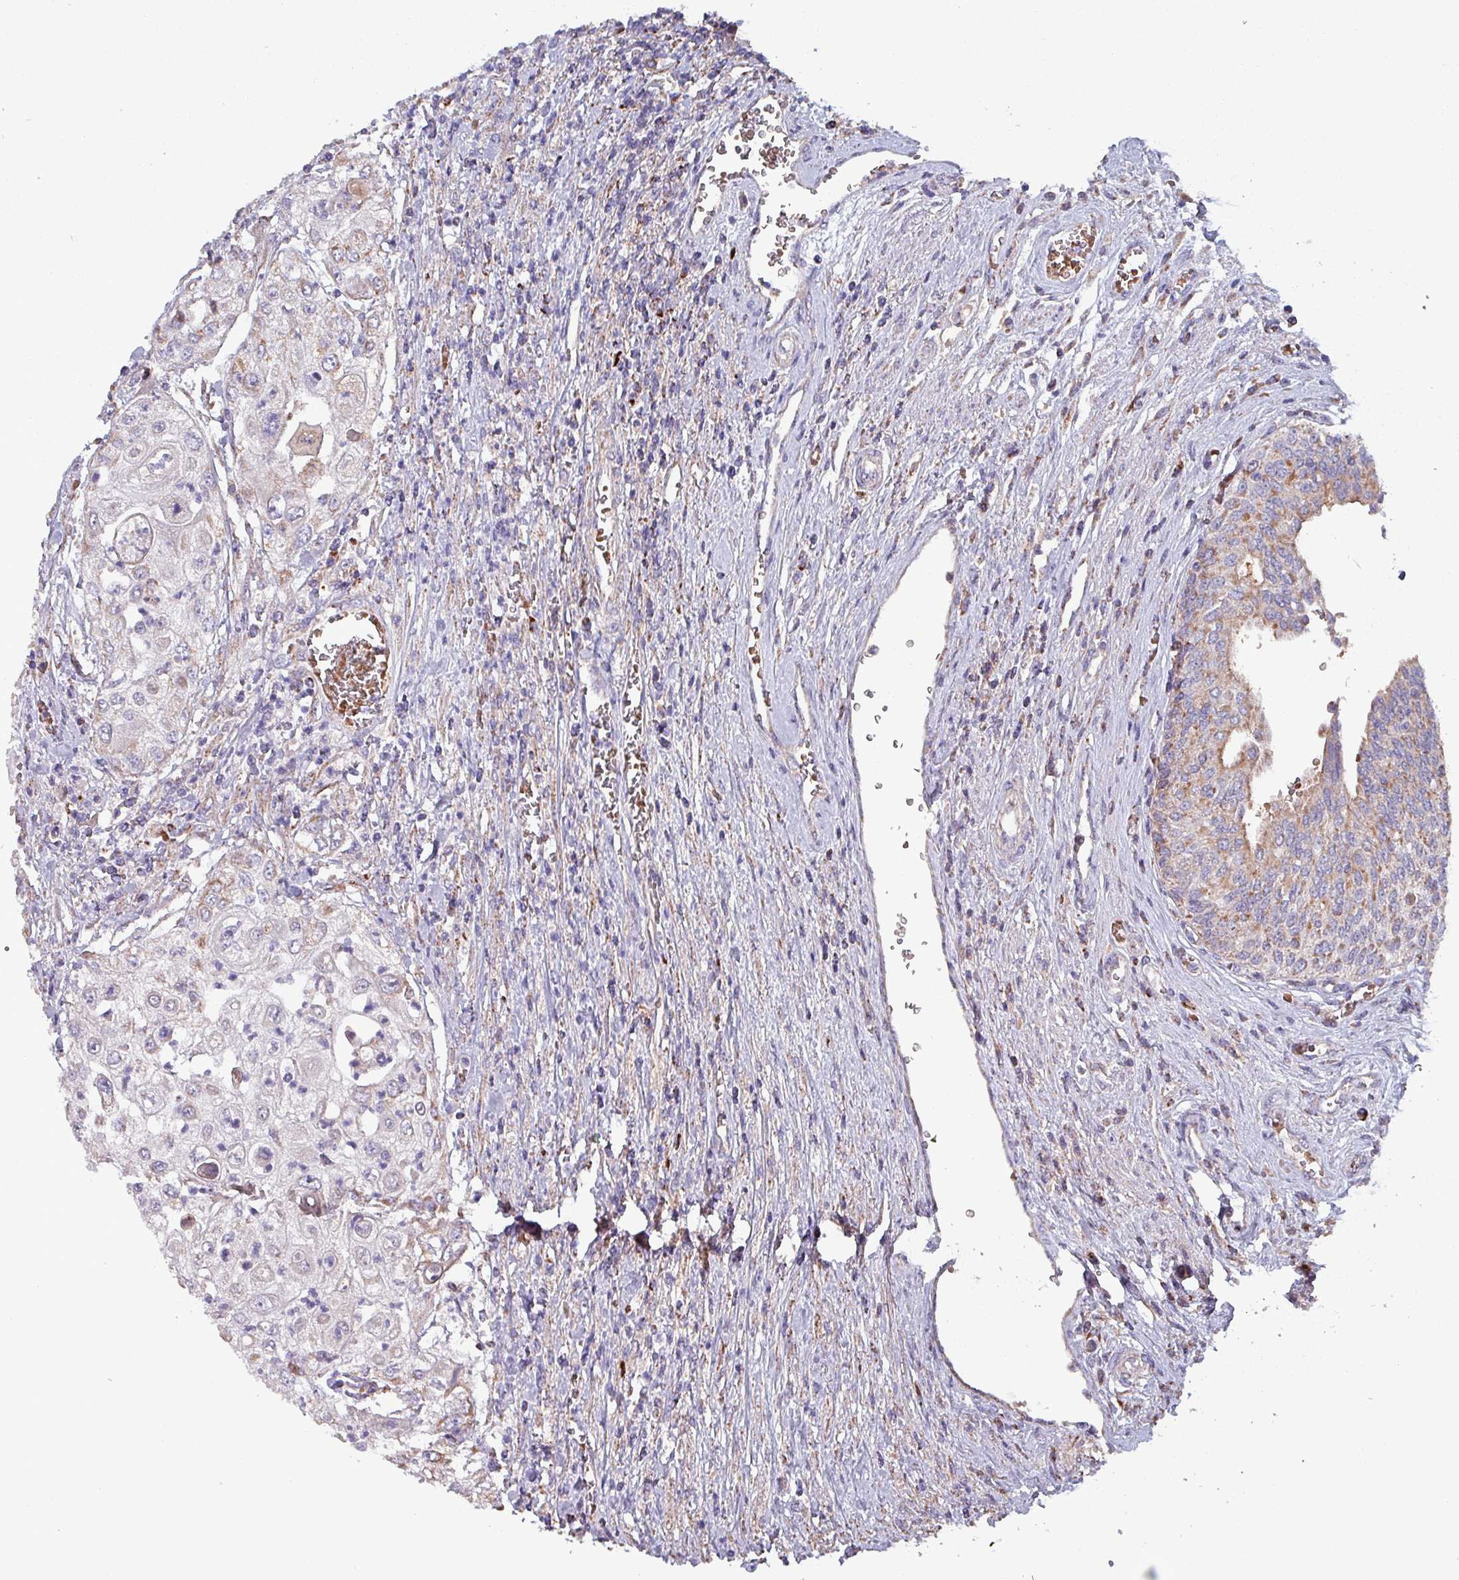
{"staining": {"intensity": "moderate", "quantity": "25%-75%", "location": "cytoplasmic/membranous"}, "tissue": "urothelial cancer", "cell_type": "Tumor cells", "image_type": "cancer", "snomed": [{"axis": "morphology", "description": "Urothelial carcinoma, High grade"}, {"axis": "topography", "description": "Urinary bladder"}], "caption": "A high-resolution photomicrograph shows immunohistochemistry staining of high-grade urothelial carcinoma, which demonstrates moderate cytoplasmic/membranous positivity in about 25%-75% of tumor cells.", "gene": "ZNF322", "patient": {"sex": "female", "age": 79}}